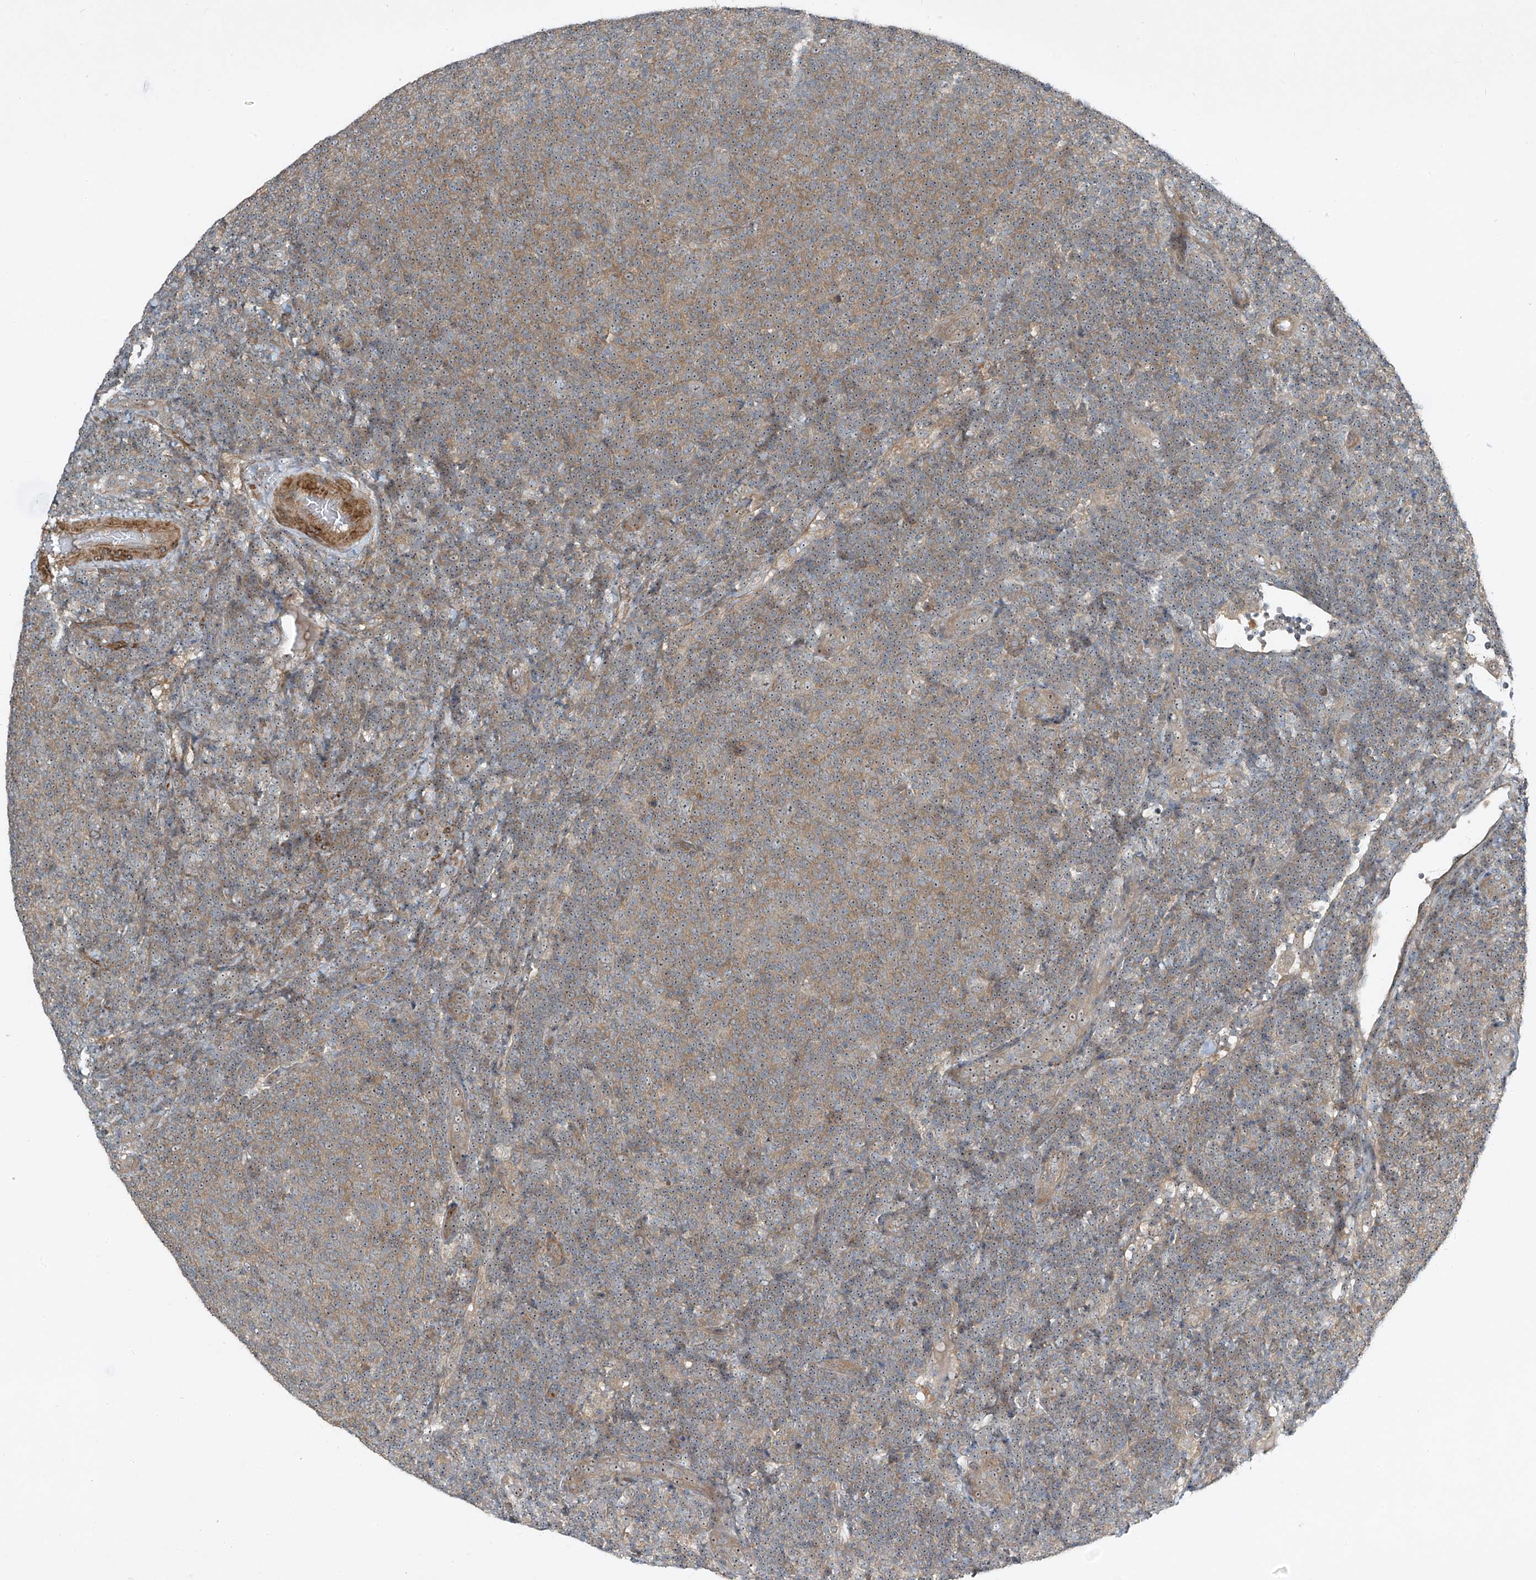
{"staining": {"intensity": "weak", "quantity": "25%-75%", "location": "cytoplasmic/membranous,nuclear"}, "tissue": "lymphoma", "cell_type": "Tumor cells", "image_type": "cancer", "snomed": [{"axis": "morphology", "description": "Malignant lymphoma, non-Hodgkin's type, Low grade"}, {"axis": "topography", "description": "Lymph node"}], "caption": "This micrograph demonstrates immunohistochemistry (IHC) staining of lymphoma, with low weak cytoplasmic/membranous and nuclear expression in about 25%-75% of tumor cells.", "gene": "PPCS", "patient": {"sex": "male", "age": 66}}